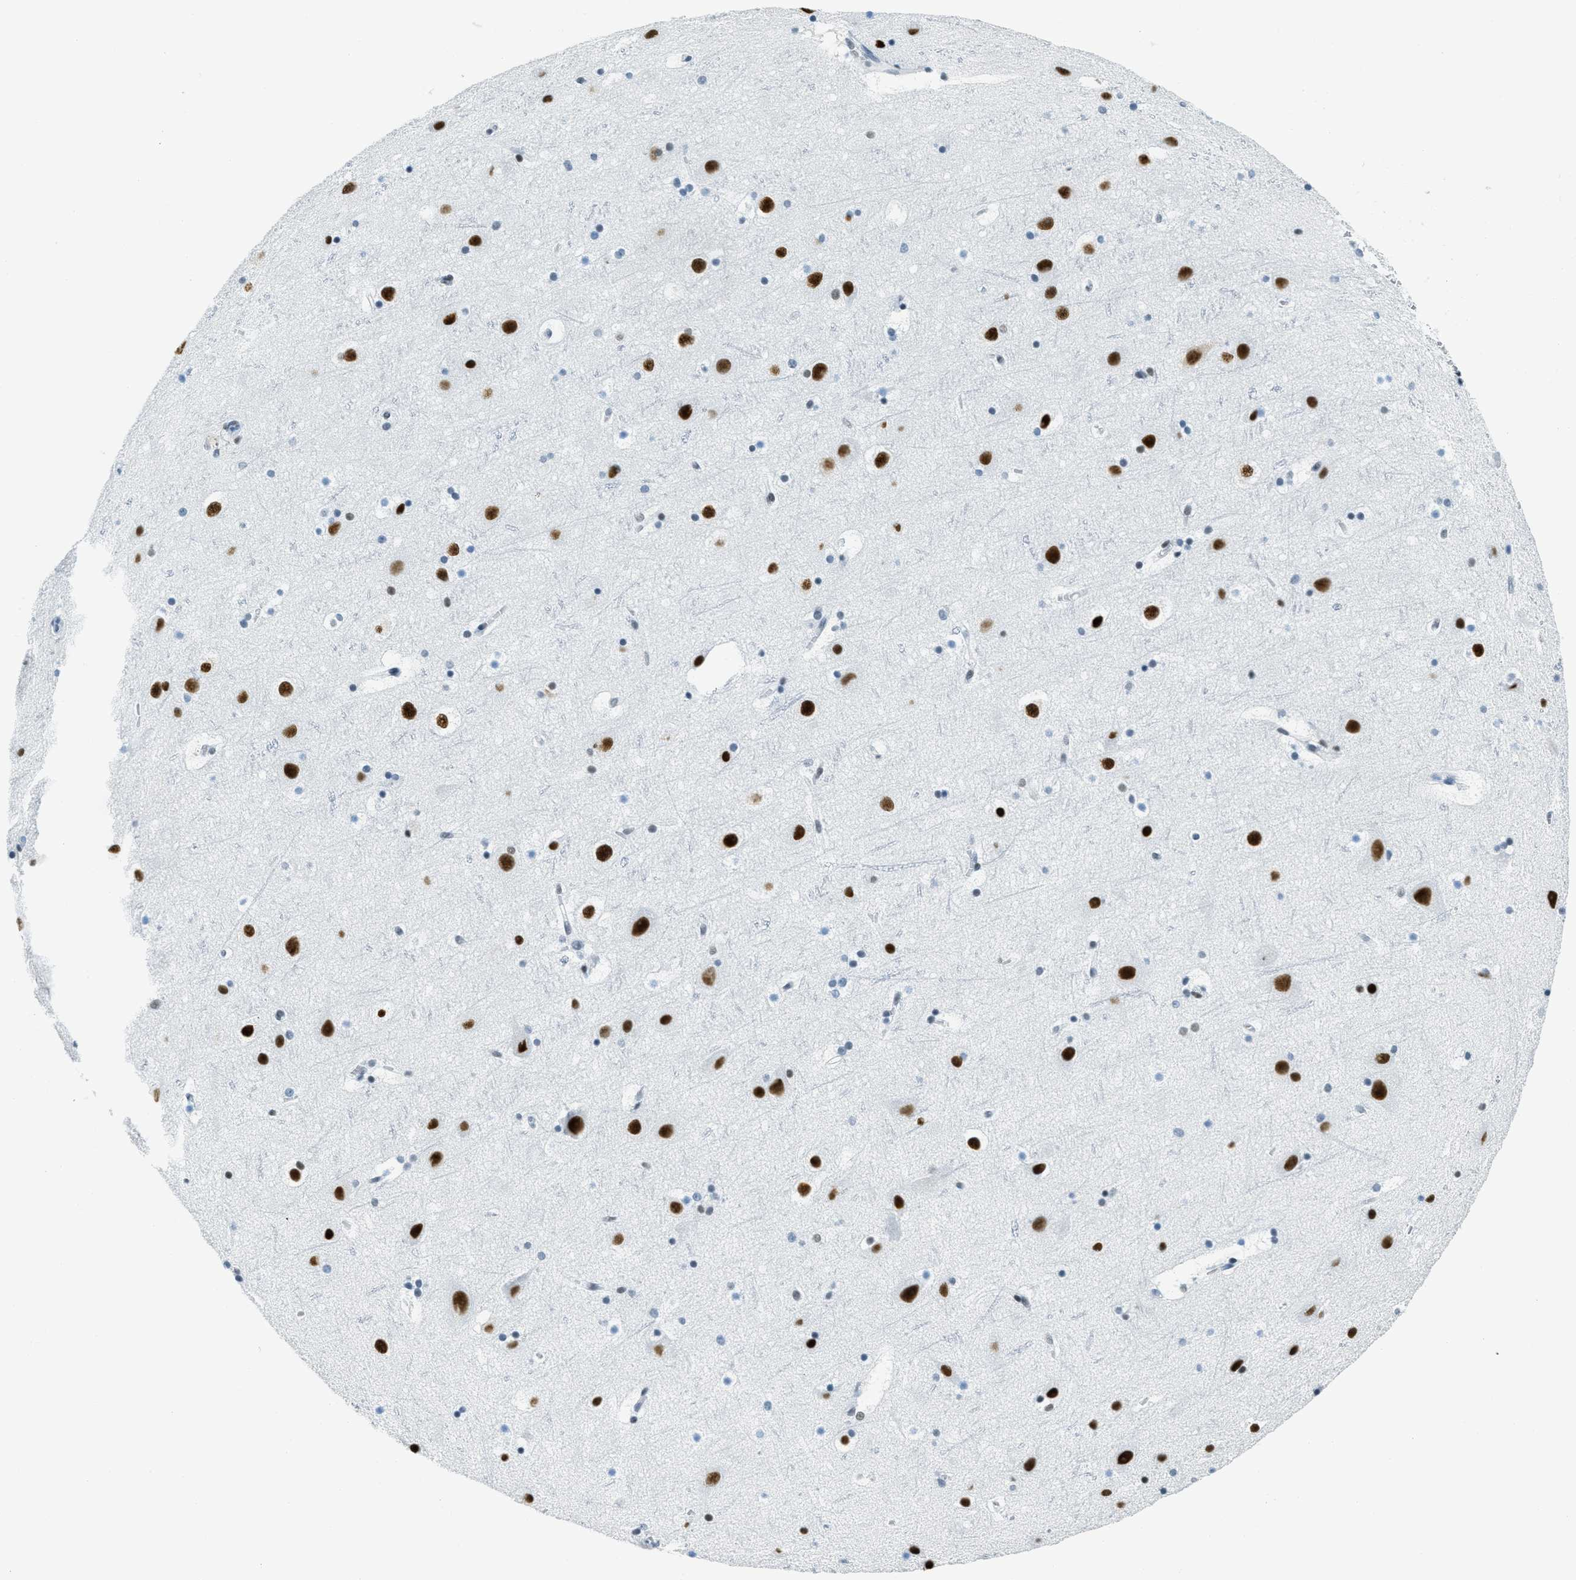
{"staining": {"intensity": "negative", "quantity": "none", "location": "none"}, "tissue": "cerebral cortex", "cell_type": "Endothelial cells", "image_type": "normal", "snomed": [{"axis": "morphology", "description": "Normal tissue, NOS"}, {"axis": "topography", "description": "Cerebral cortex"}], "caption": "Micrograph shows no protein positivity in endothelial cells of unremarkable cerebral cortex. (IHC, brightfield microscopy, high magnification).", "gene": "PLA2G2A", "patient": {"sex": "male", "age": 45}}